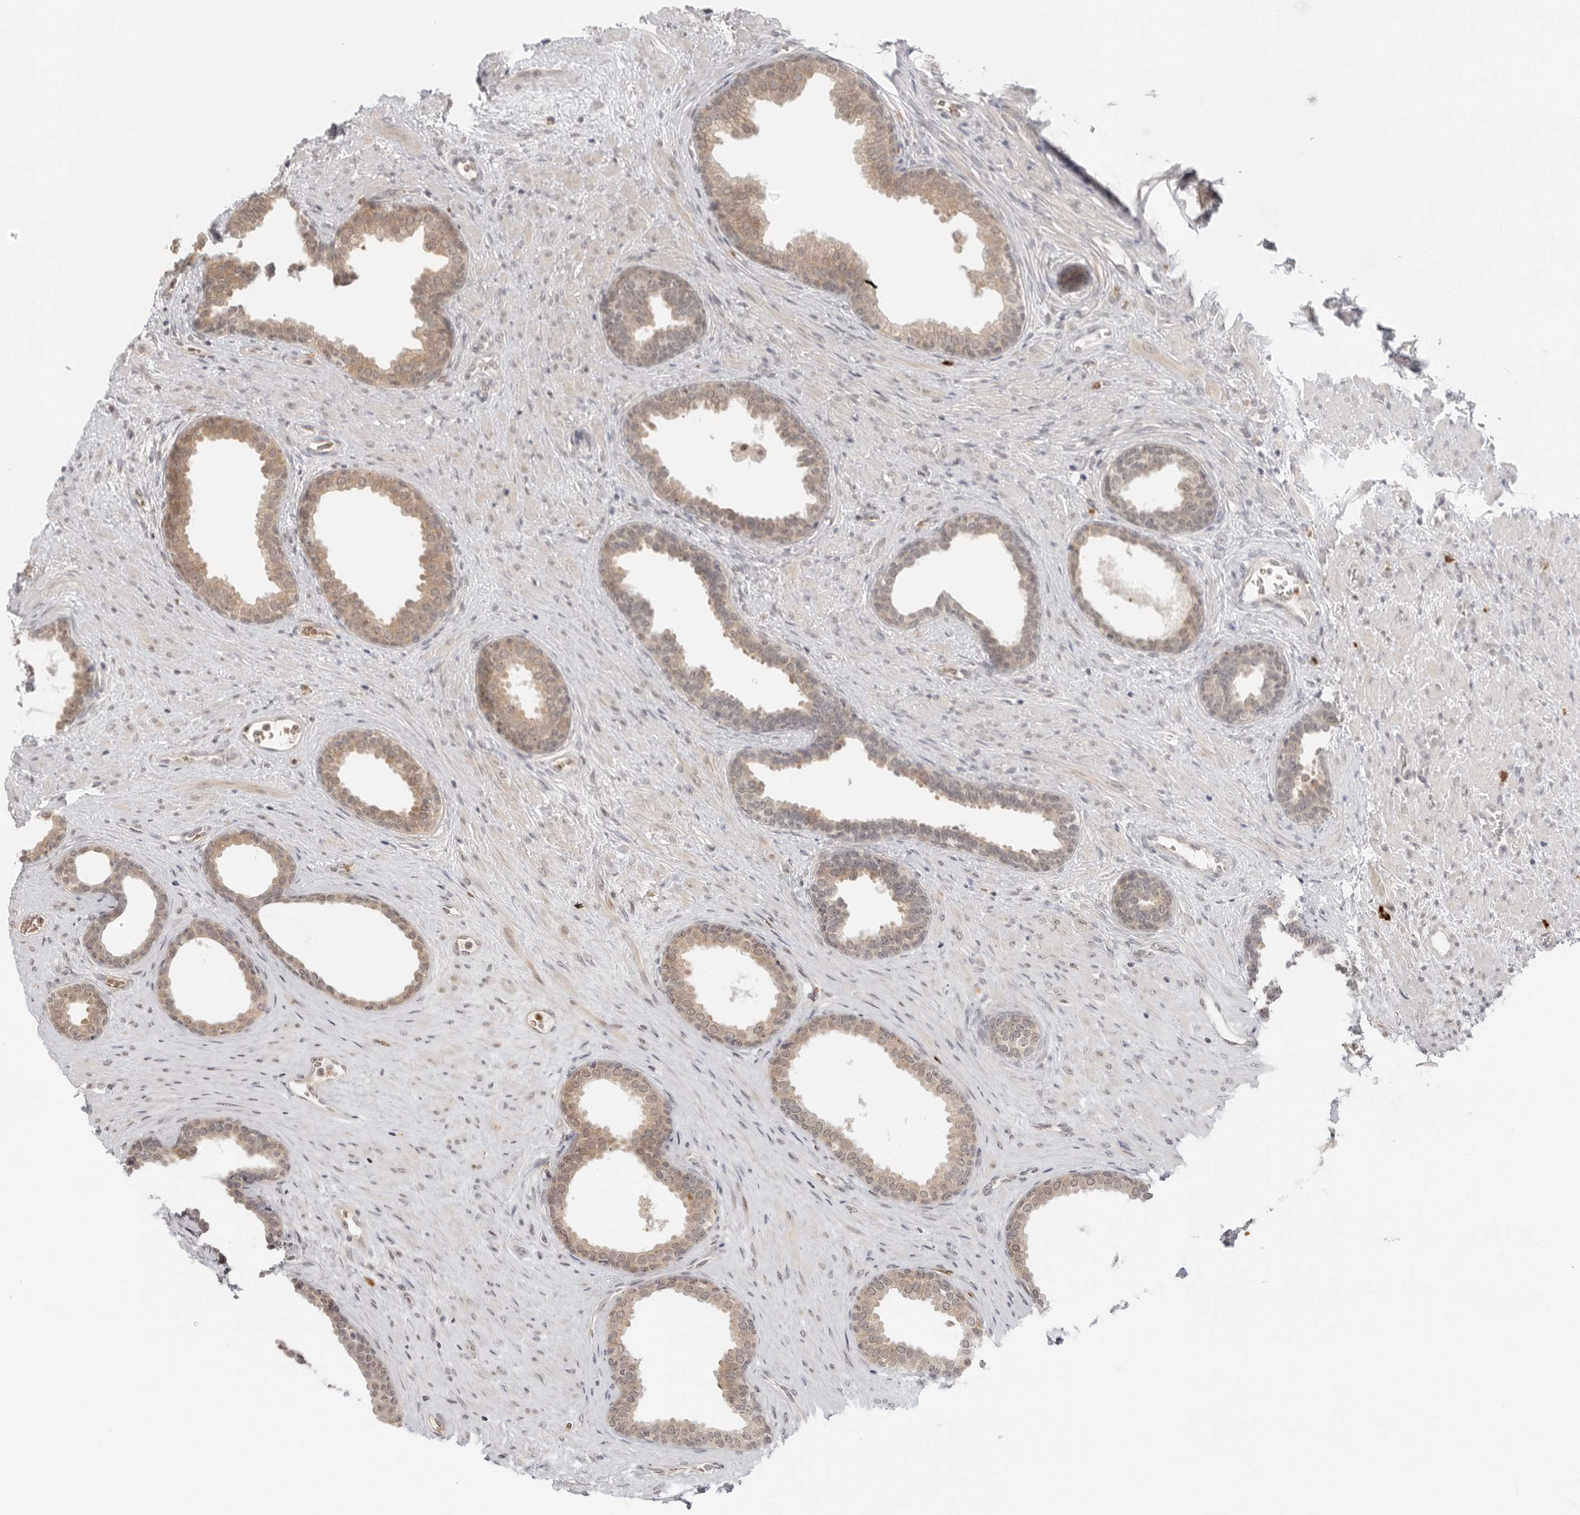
{"staining": {"intensity": "weak", "quantity": ">75%", "location": "cytoplasmic/membranous,nuclear"}, "tissue": "prostate", "cell_type": "Glandular cells", "image_type": "normal", "snomed": [{"axis": "morphology", "description": "Normal tissue, NOS"}, {"axis": "topography", "description": "Prostate"}], "caption": "Normal prostate demonstrates weak cytoplasmic/membranous,nuclear staining in about >75% of glandular cells (IHC, brightfield microscopy, high magnification)..", "gene": "SUGCT", "patient": {"sex": "male", "age": 76}}